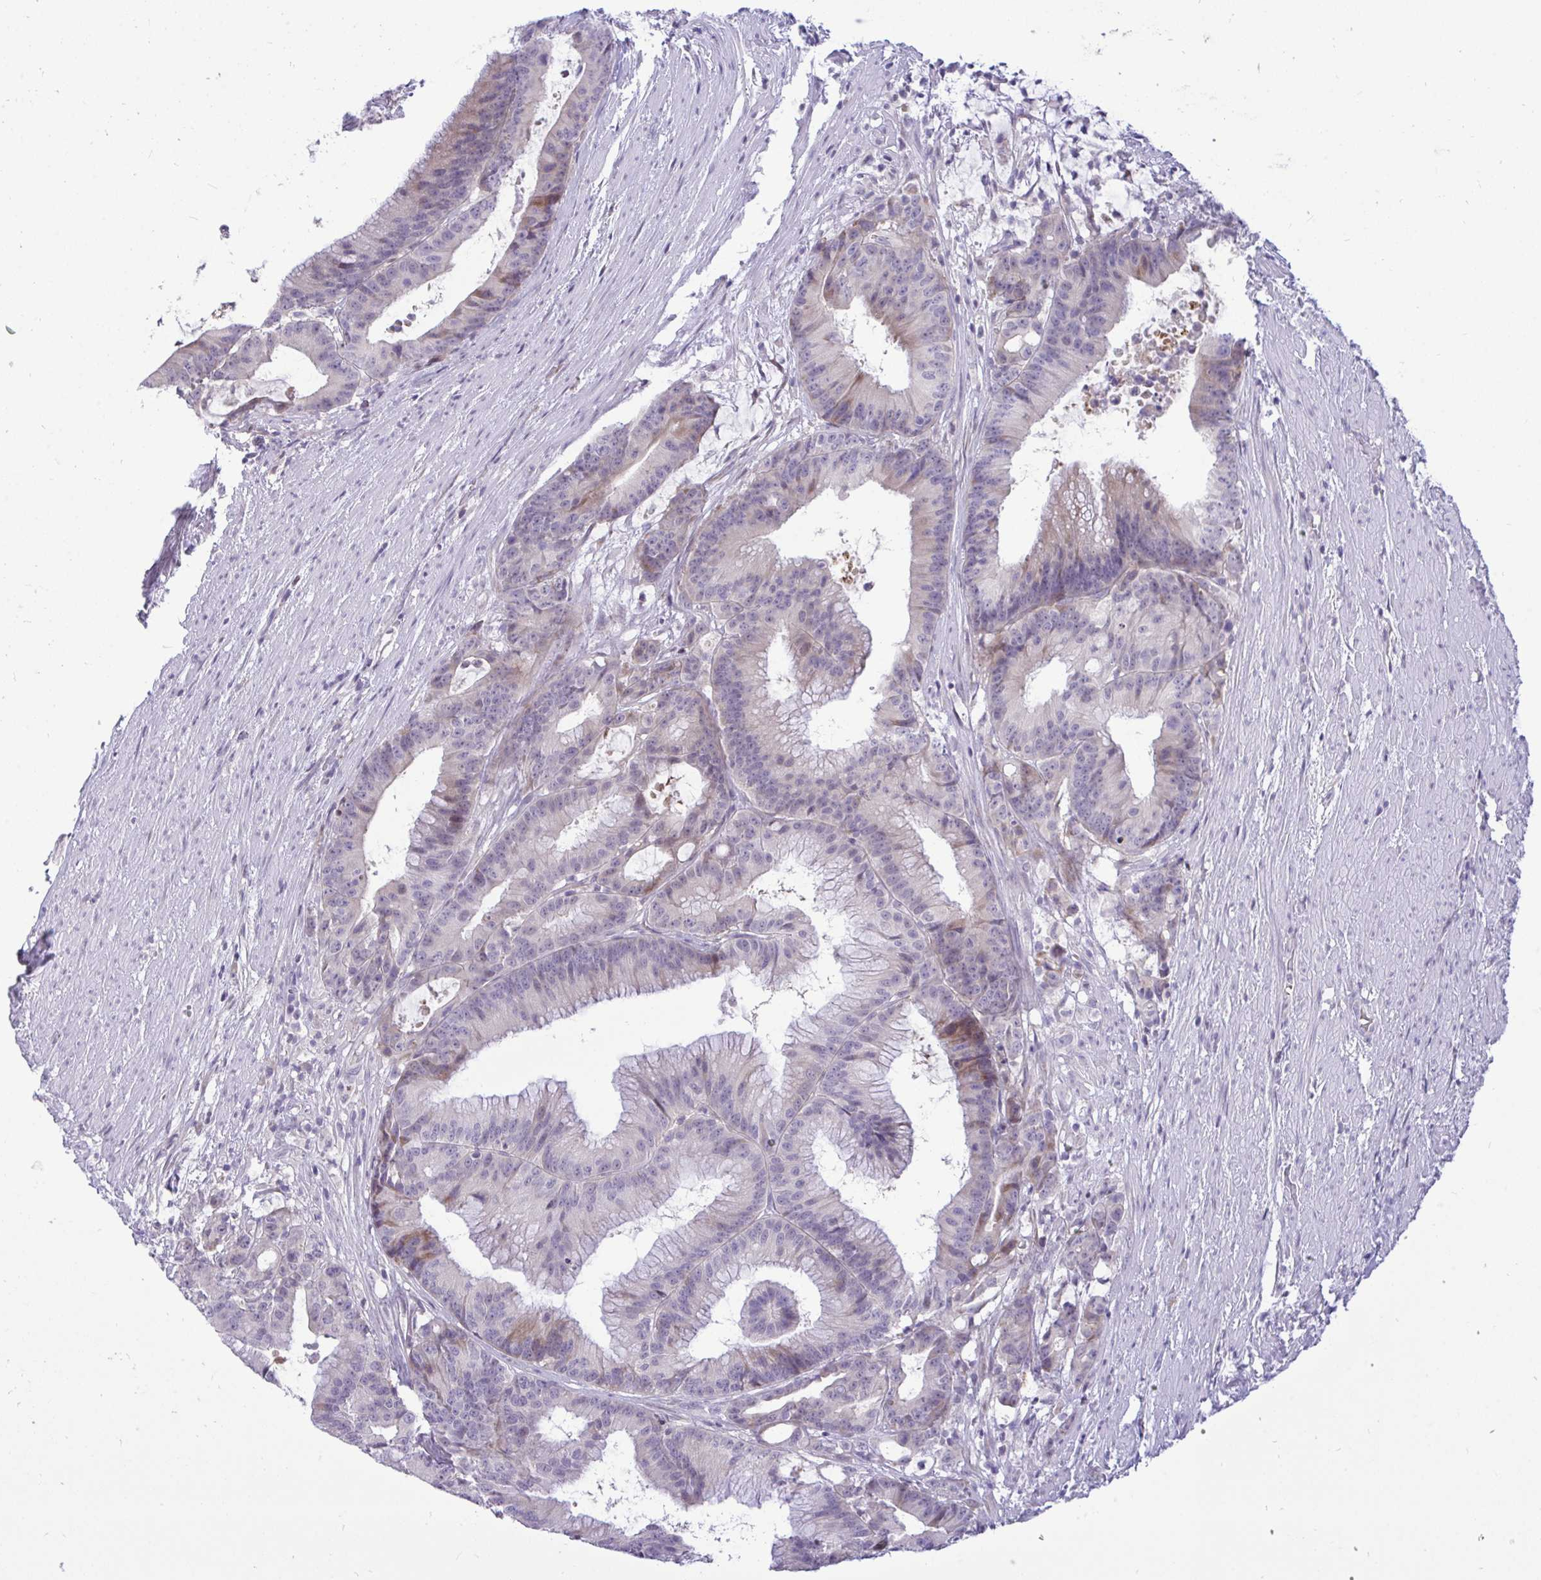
{"staining": {"intensity": "moderate", "quantity": "<25%", "location": "cytoplasmic/membranous"}, "tissue": "colorectal cancer", "cell_type": "Tumor cells", "image_type": "cancer", "snomed": [{"axis": "morphology", "description": "Adenocarcinoma, NOS"}, {"axis": "topography", "description": "Colon"}], "caption": "Immunohistochemistry (DAB) staining of colorectal cancer (adenocarcinoma) shows moderate cytoplasmic/membranous protein positivity in approximately <25% of tumor cells.", "gene": "EPOP", "patient": {"sex": "female", "age": 78}}